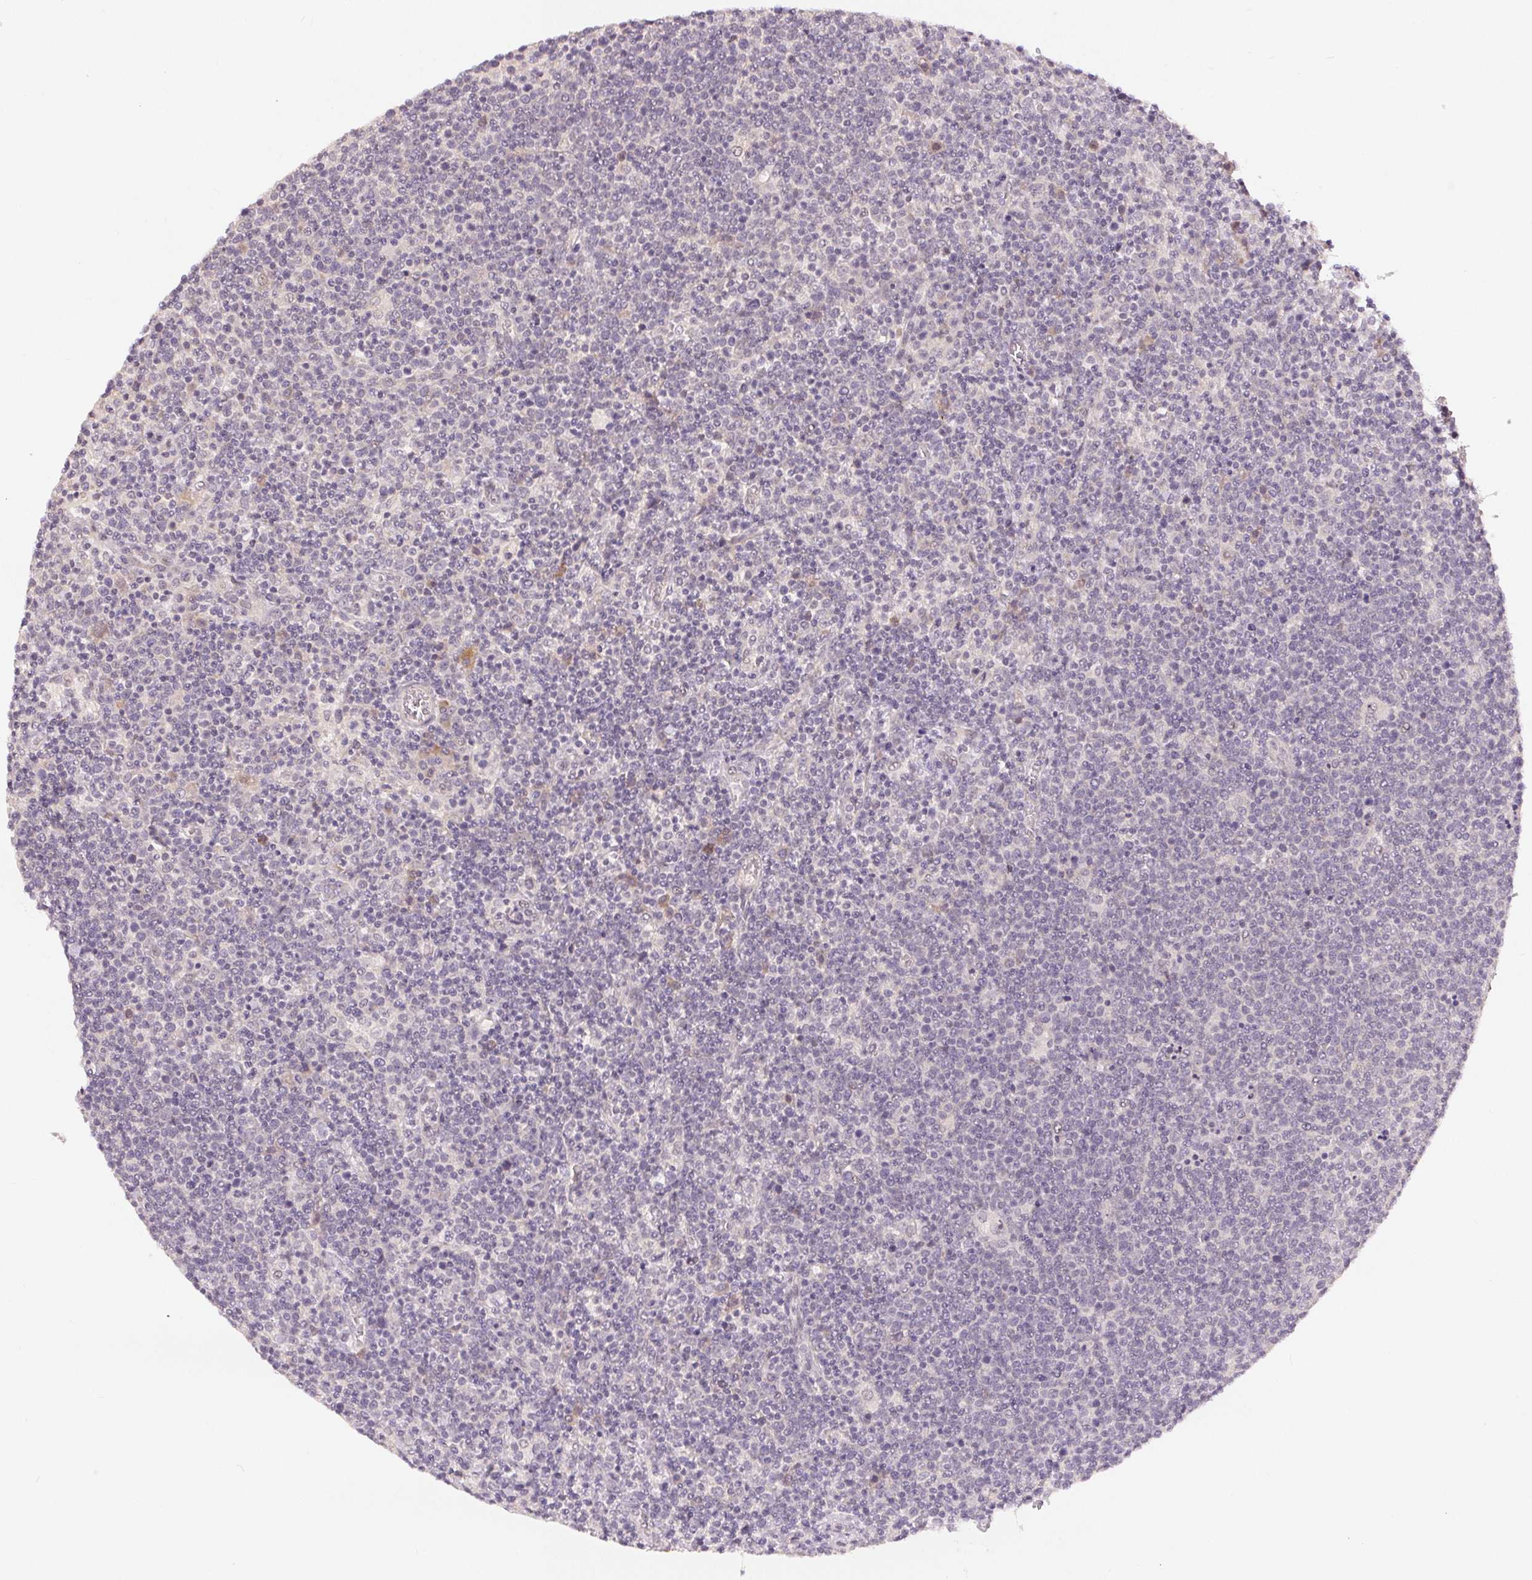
{"staining": {"intensity": "negative", "quantity": "none", "location": "none"}, "tissue": "lymphoma", "cell_type": "Tumor cells", "image_type": "cancer", "snomed": [{"axis": "morphology", "description": "Malignant lymphoma, non-Hodgkin's type, High grade"}, {"axis": "topography", "description": "Lymph node"}], "caption": "Lymphoma was stained to show a protein in brown. There is no significant expression in tumor cells. The staining was performed using DAB to visualize the protein expression in brown, while the nuclei were stained in blue with hematoxylin (Magnification: 20x).", "gene": "TTC23L", "patient": {"sex": "male", "age": 61}}